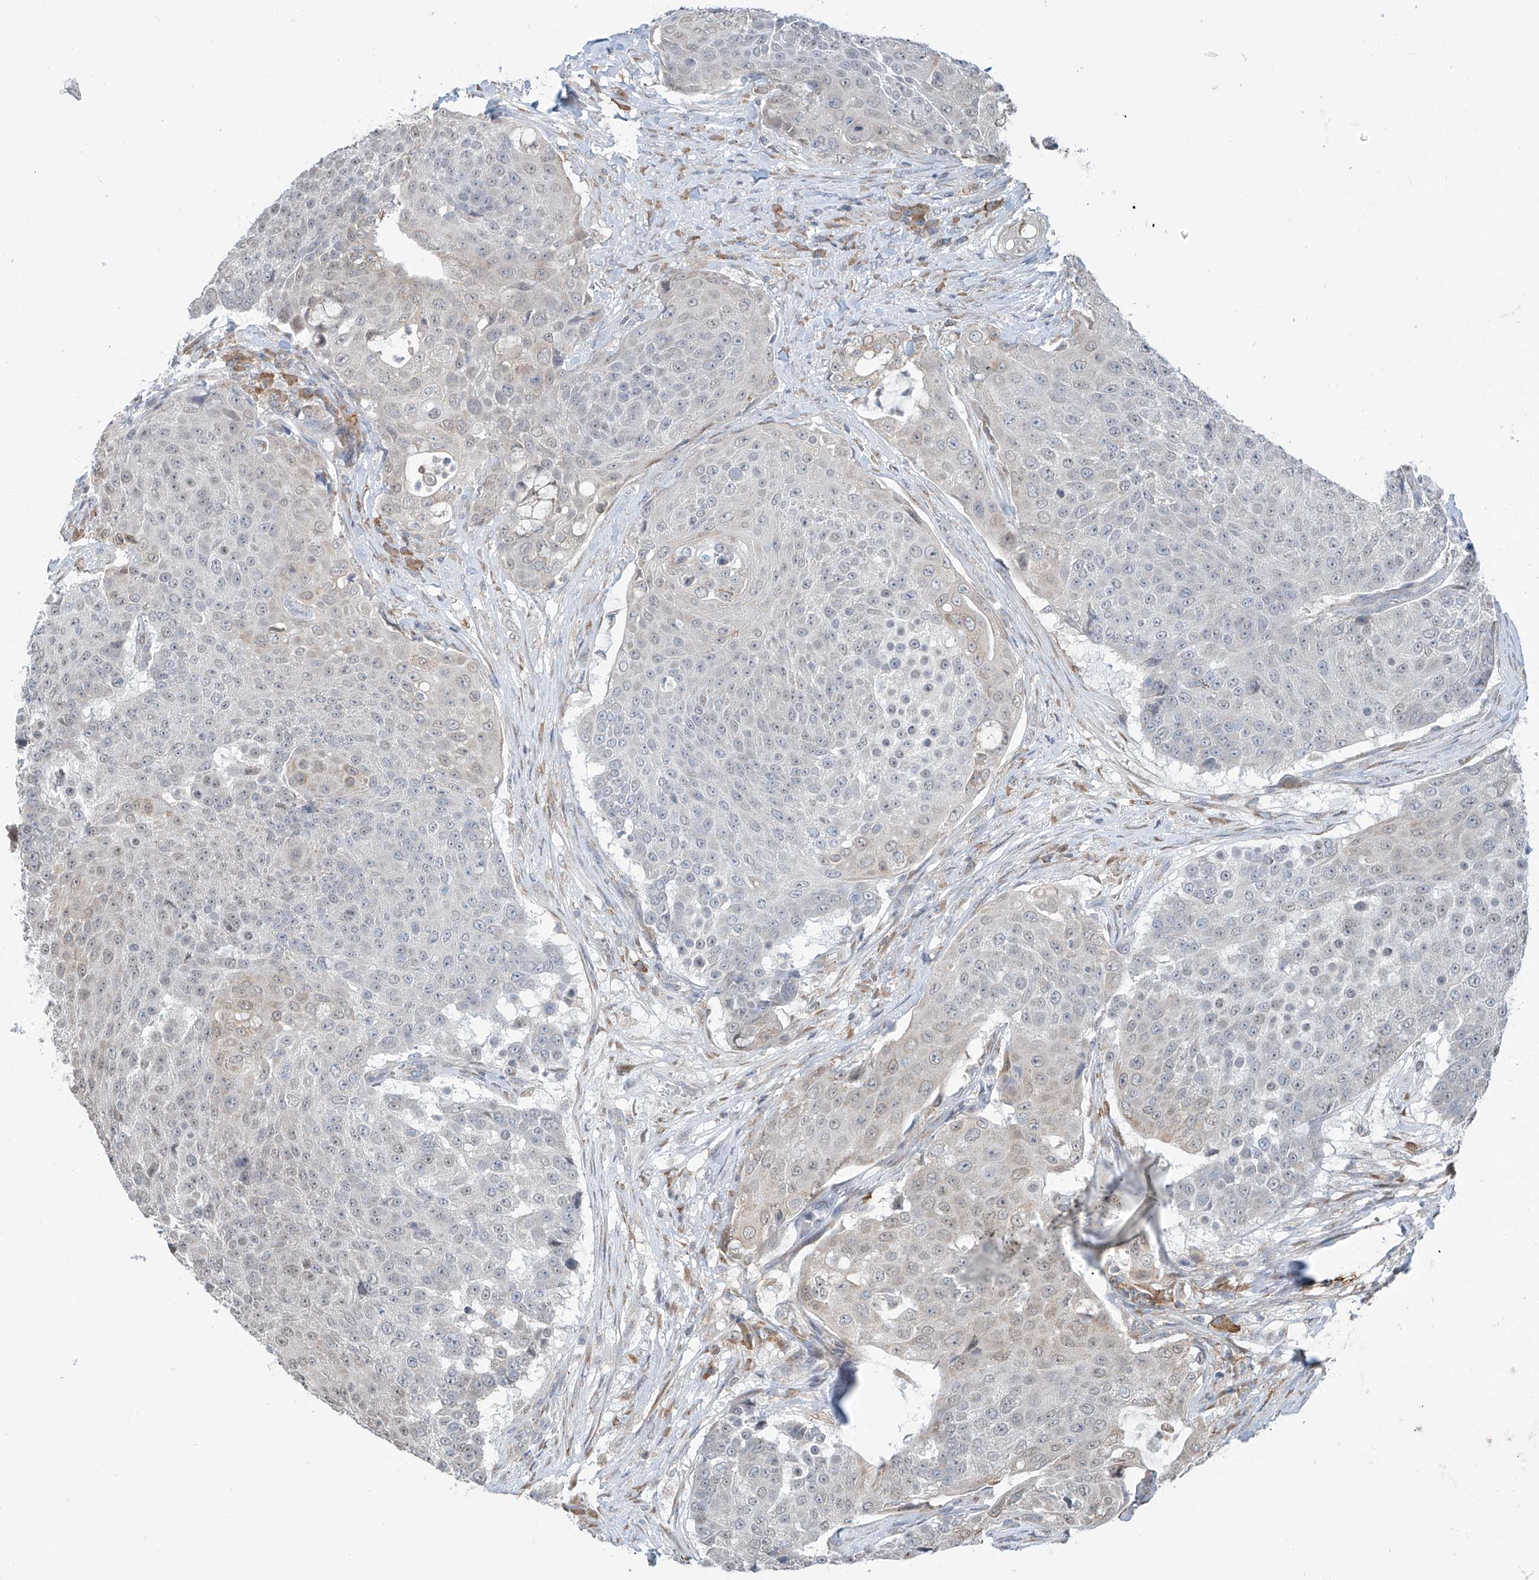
{"staining": {"intensity": "weak", "quantity": "<25%", "location": "nuclear"}, "tissue": "urothelial cancer", "cell_type": "Tumor cells", "image_type": "cancer", "snomed": [{"axis": "morphology", "description": "Urothelial carcinoma, High grade"}, {"axis": "topography", "description": "Urinary bladder"}], "caption": "High magnification brightfield microscopy of high-grade urothelial carcinoma stained with DAB (brown) and counterstained with hematoxylin (blue): tumor cells show no significant positivity. (DAB (3,3'-diaminobenzidine) immunohistochemistry visualized using brightfield microscopy, high magnification).", "gene": "KCNK10", "patient": {"sex": "female", "age": 63}}